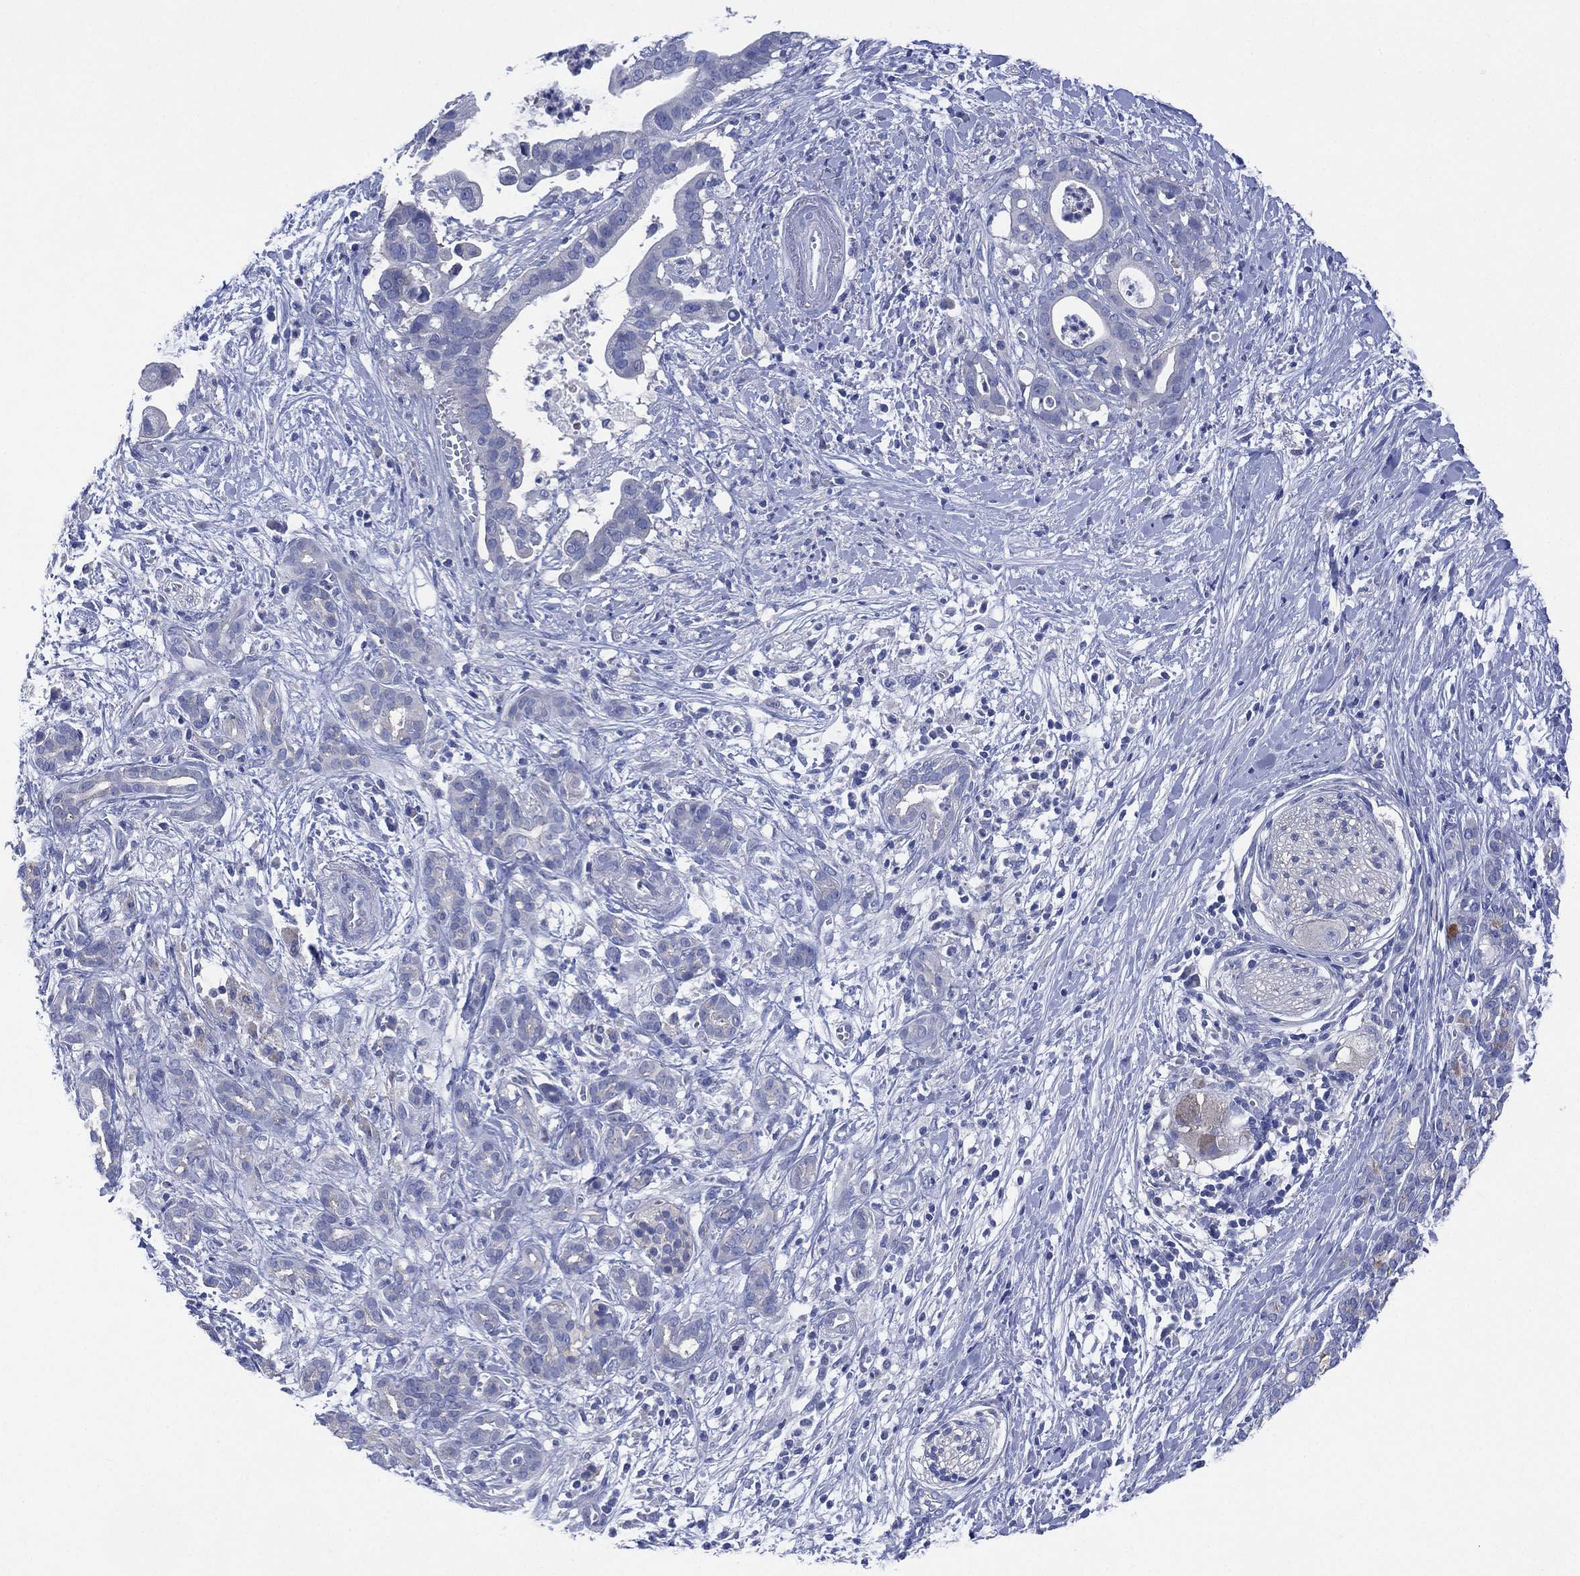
{"staining": {"intensity": "negative", "quantity": "none", "location": "none"}, "tissue": "pancreatic cancer", "cell_type": "Tumor cells", "image_type": "cancer", "snomed": [{"axis": "morphology", "description": "Adenocarcinoma, NOS"}, {"axis": "topography", "description": "Pancreas"}], "caption": "IHC photomicrograph of human adenocarcinoma (pancreatic) stained for a protein (brown), which exhibits no positivity in tumor cells.", "gene": "CHRNA3", "patient": {"sex": "male", "age": 61}}